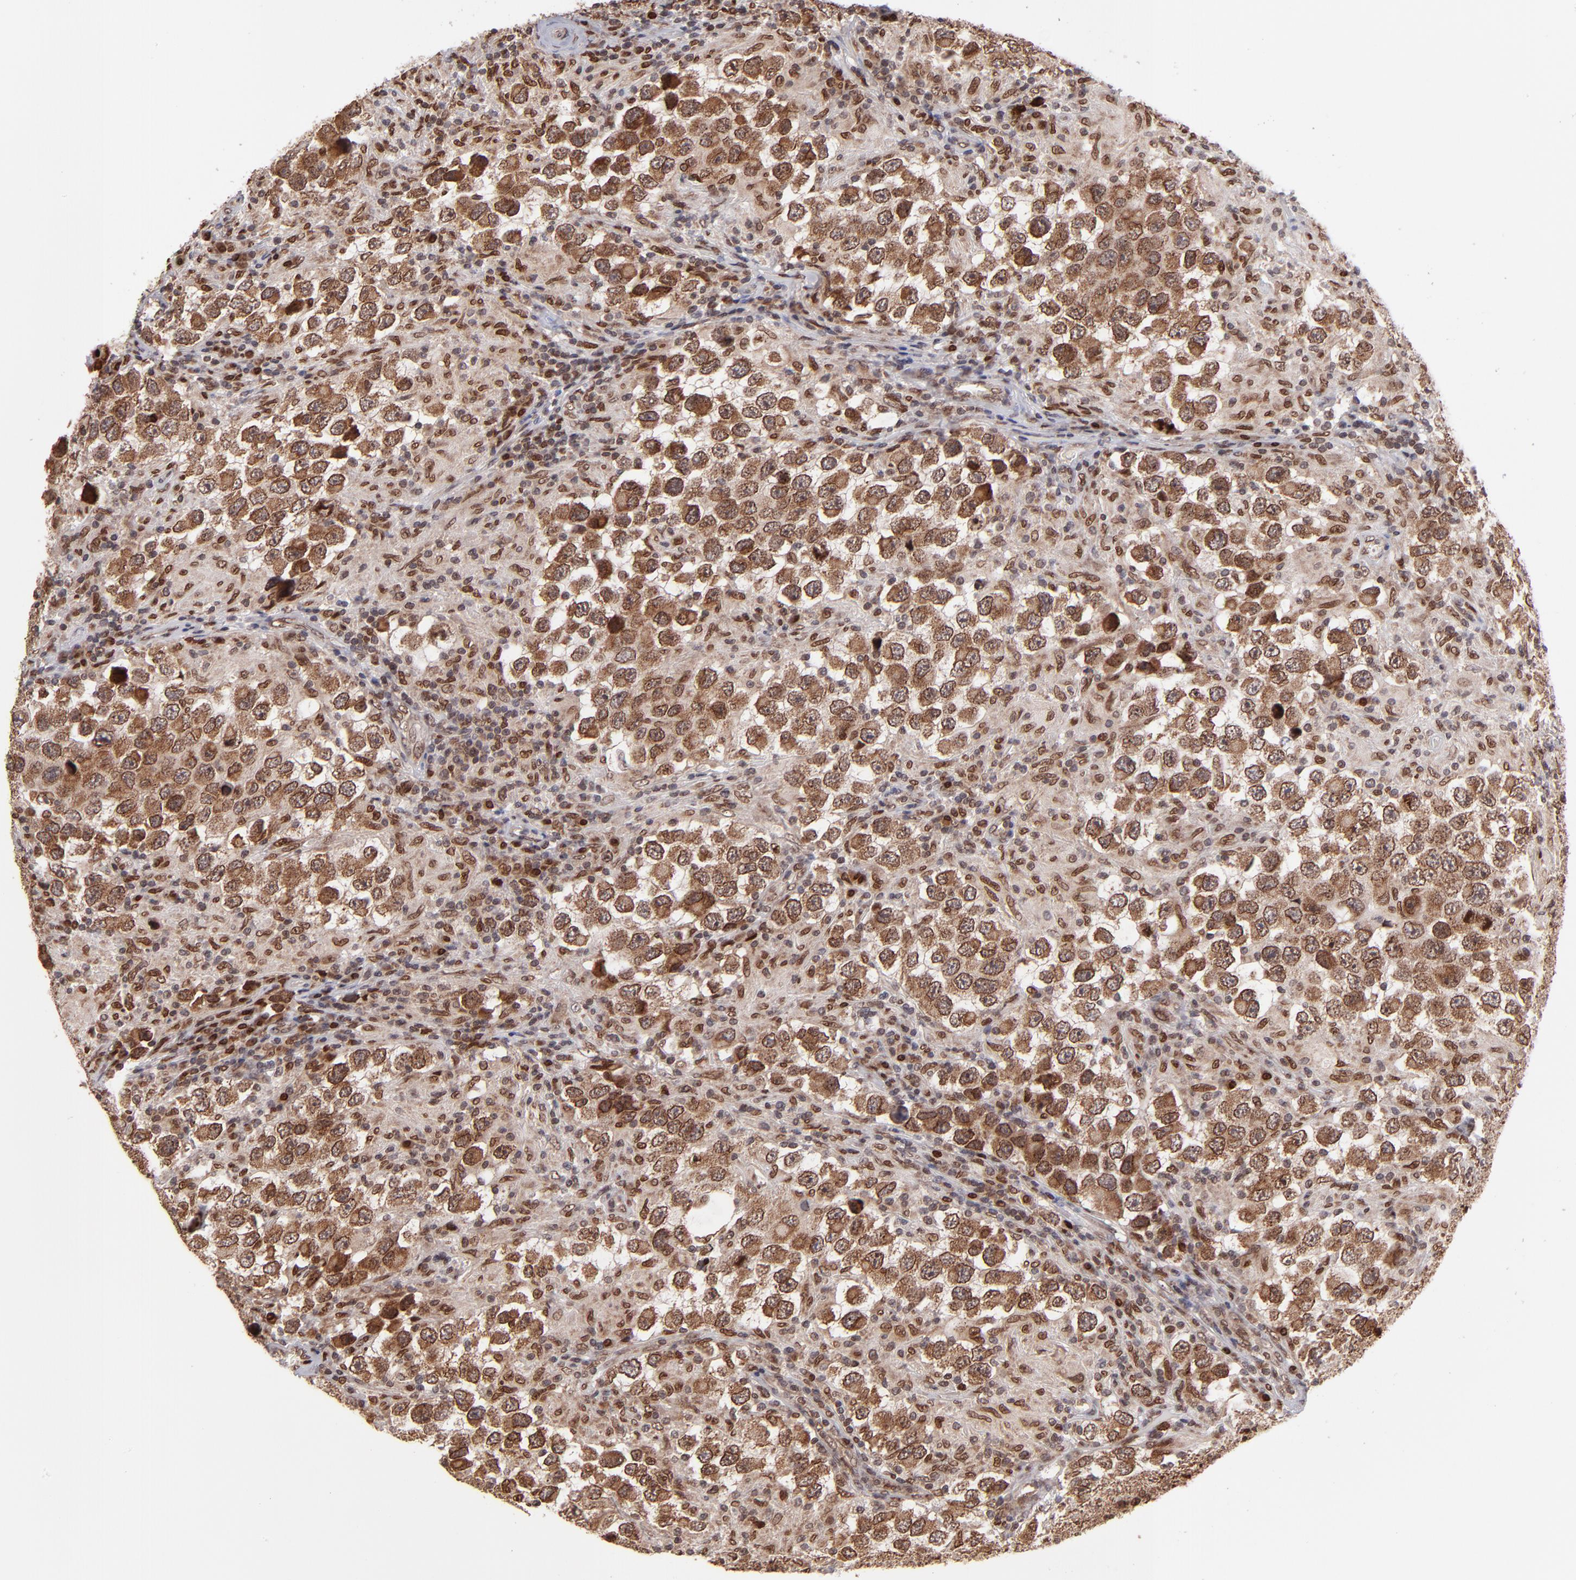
{"staining": {"intensity": "moderate", "quantity": ">75%", "location": "cytoplasmic/membranous,nuclear"}, "tissue": "testis cancer", "cell_type": "Tumor cells", "image_type": "cancer", "snomed": [{"axis": "morphology", "description": "Carcinoma, Embryonal, NOS"}, {"axis": "topography", "description": "Testis"}], "caption": "High-magnification brightfield microscopy of testis cancer (embryonal carcinoma) stained with DAB (3,3'-diaminobenzidine) (brown) and counterstained with hematoxylin (blue). tumor cells exhibit moderate cytoplasmic/membranous and nuclear positivity is seen in about>75% of cells.", "gene": "TOP1MT", "patient": {"sex": "male", "age": 21}}